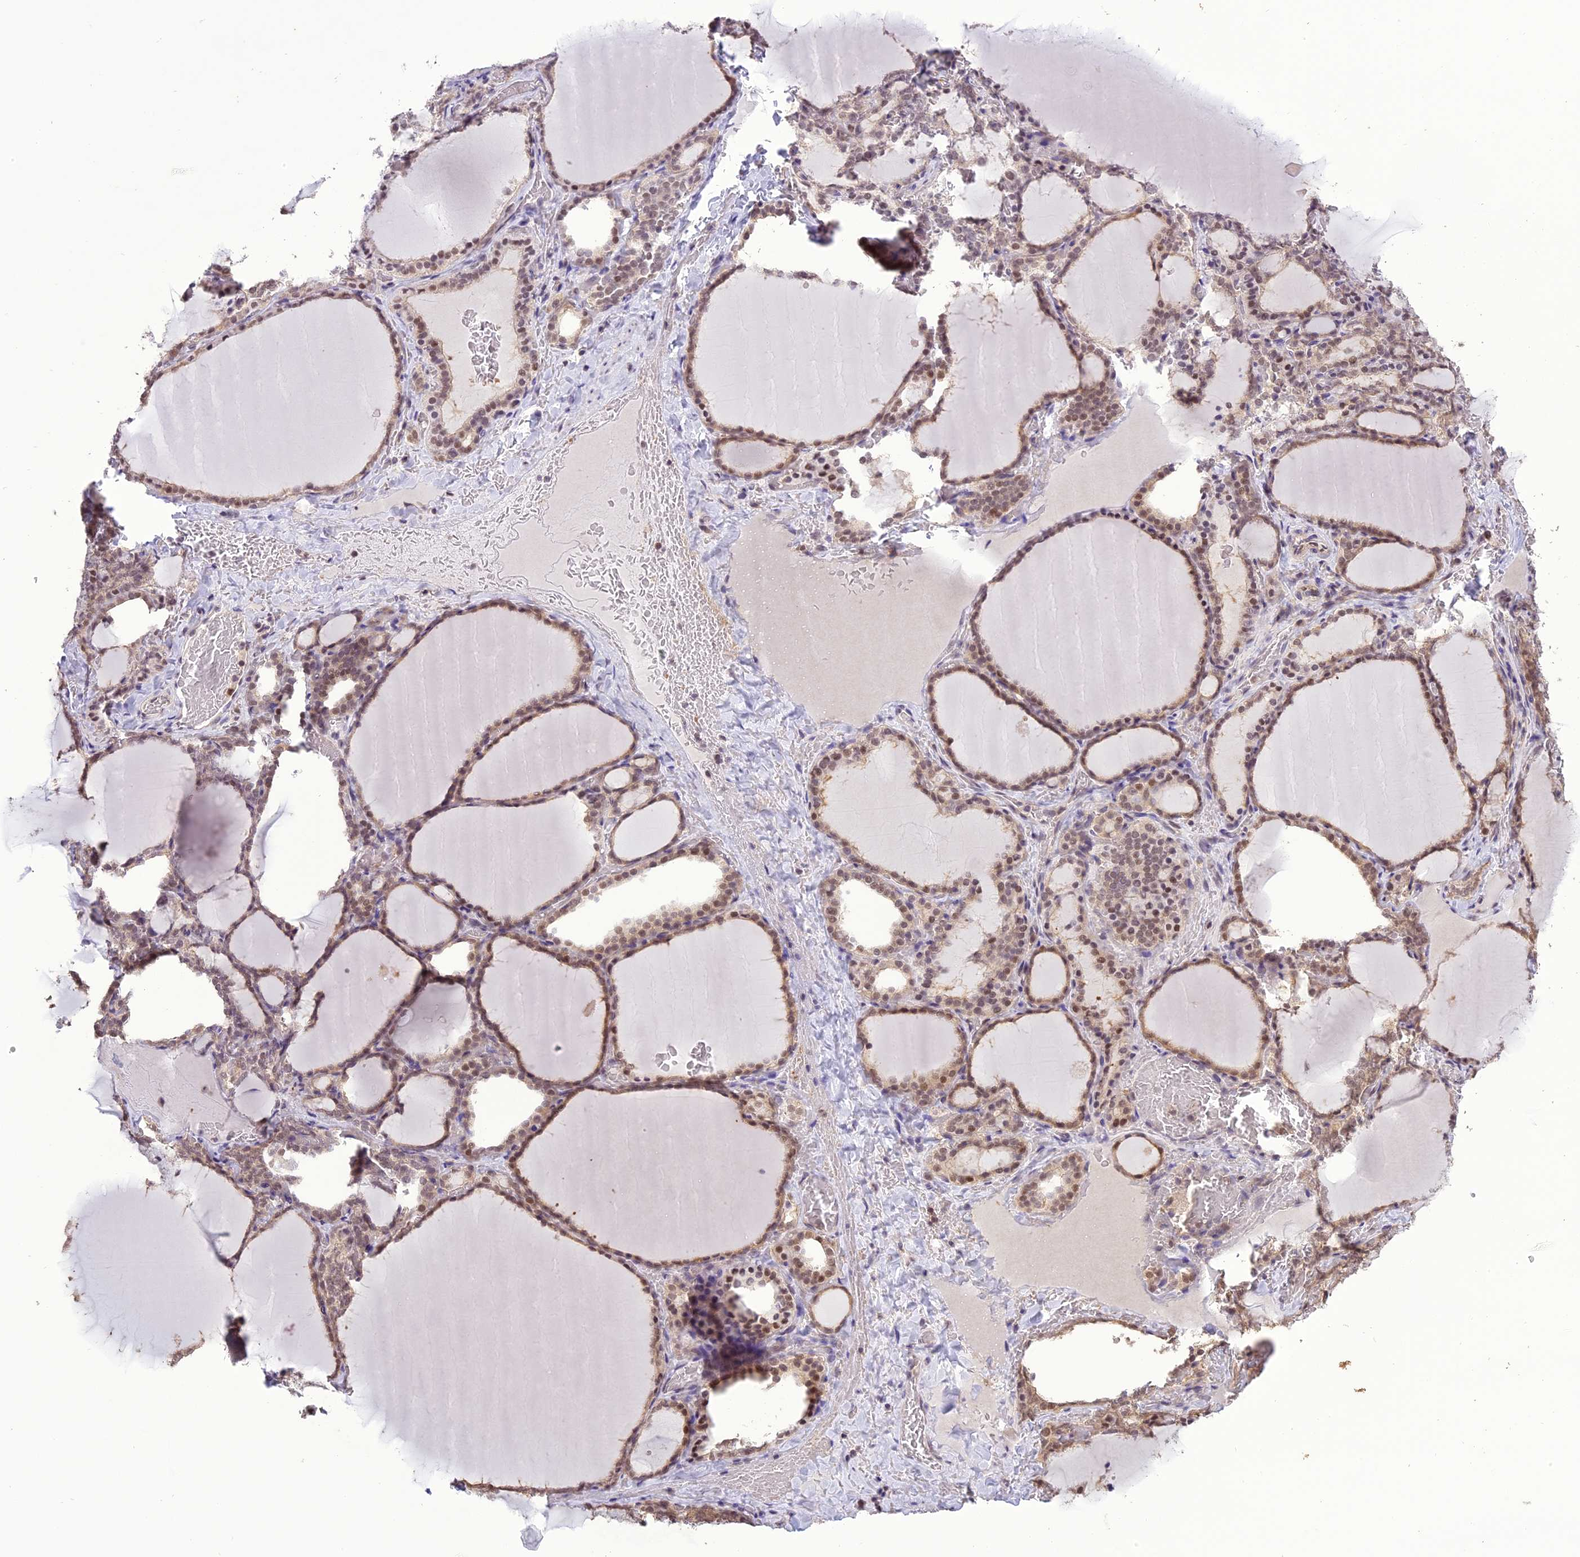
{"staining": {"intensity": "moderate", "quantity": ">75%", "location": "cytoplasmic/membranous,nuclear"}, "tissue": "thyroid gland", "cell_type": "Glandular cells", "image_type": "normal", "snomed": [{"axis": "morphology", "description": "Normal tissue, NOS"}, {"axis": "topography", "description": "Thyroid gland"}], "caption": "Protein positivity by immunohistochemistry reveals moderate cytoplasmic/membranous,nuclear staining in about >75% of glandular cells in unremarkable thyroid gland. Using DAB (brown) and hematoxylin (blue) stains, captured at high magnification using brightfield microscopy.", "gene": "TIGD7", "patient": {"sex": "female", "age": 39}}